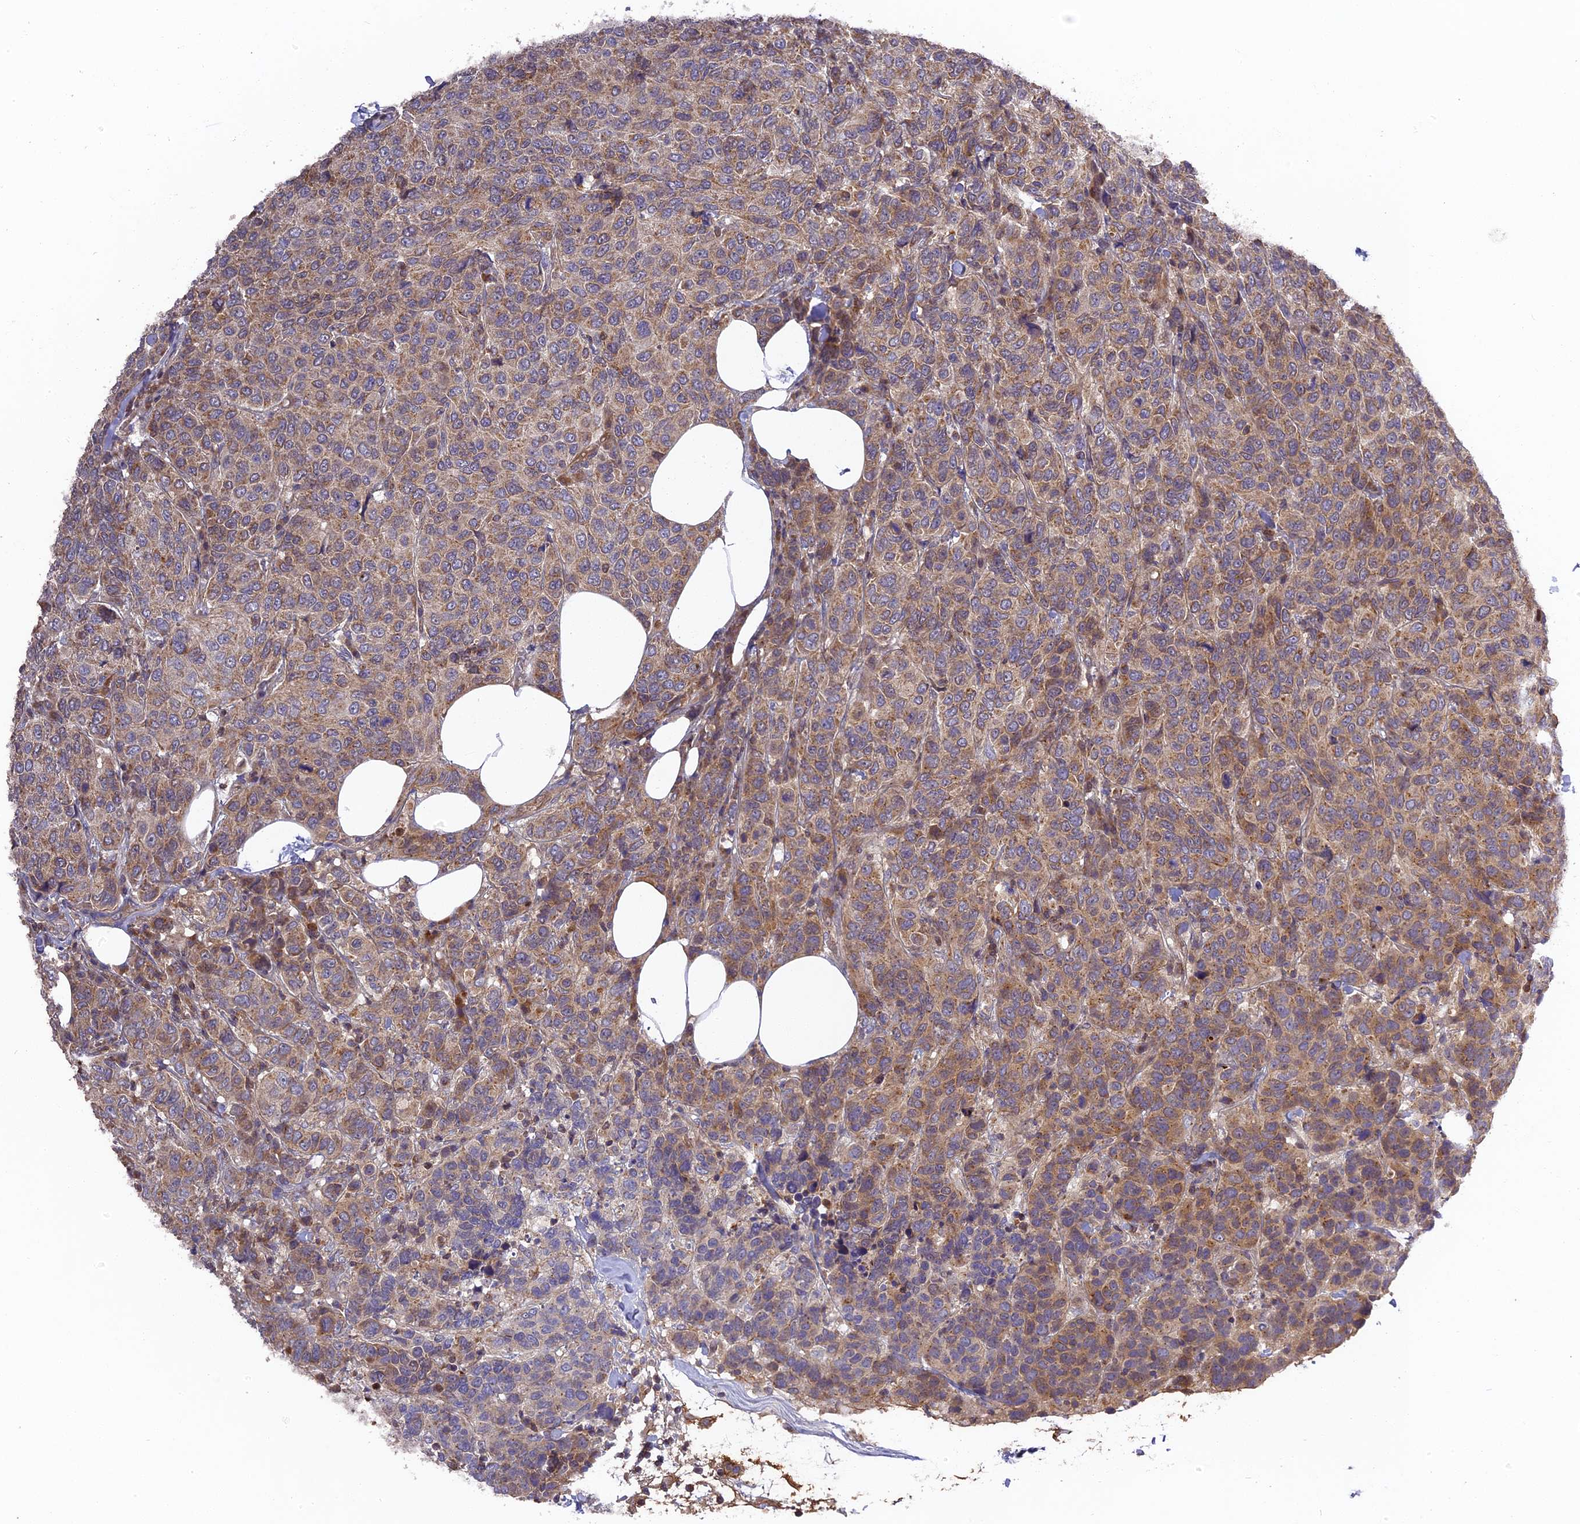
{"staining": {"intensity": "moderate", "quantity": ">75%", "location": "cytoplasmic/membranous"}, "tissue": "breast cancer", "cell_type": "Tumor cells", "image_type": "cancer", "snomed": [{"axis": "morphology", "description": "Duct carcinoma"}, {"axis": "topography", "description": "Breast"}], "caption": "Protein expression analysis of breast cancer exhibits moderate cytoplasmic/membranous staining in about >75% of tumor cells.", "gene": "RPIA", "patient": {"sex": "female", "age": 55}}